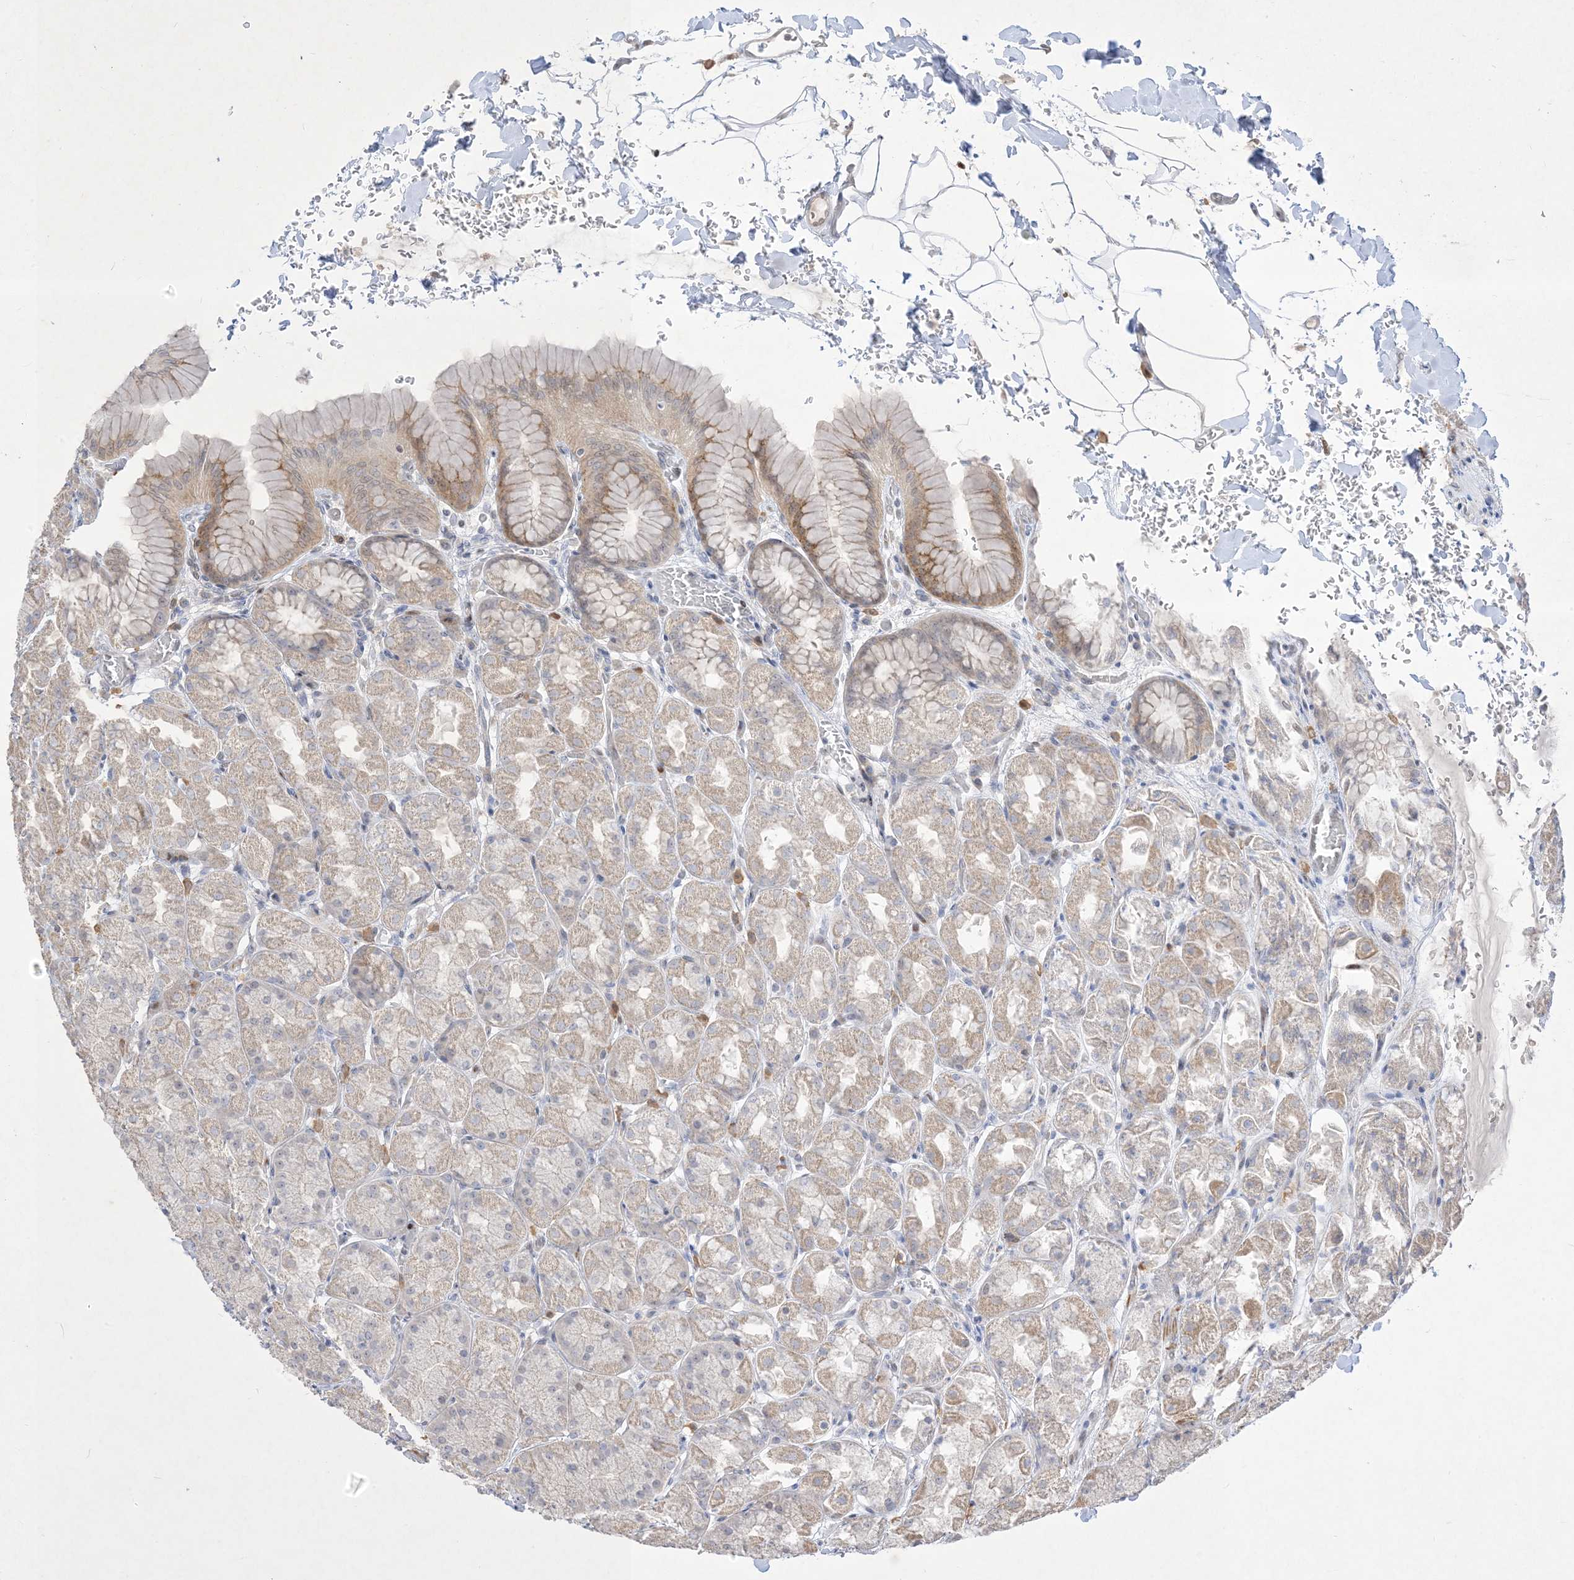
{"staining": {"intensity": "moderate", "quantity": "<25%", "location": "cytoplasmic/membranous"}, "tissue": "stomach", "cell_type": "Glandular cells", "image_type": "normal", "snomed": [{"axis": "morphology", "description": "Normal tissue, NOS"}, {"axis": "topography", "description": "Stomach"}], "caption": "Glandular cells show low levels of moderate cytoplasmic/membranous expression in approximately <25% of cells in benign stomach. (DAB = brown stain, brightfield microscopy at high magnification).", "gene": "BHLHE40", "patient": {"sex": "male", "age": 42}}